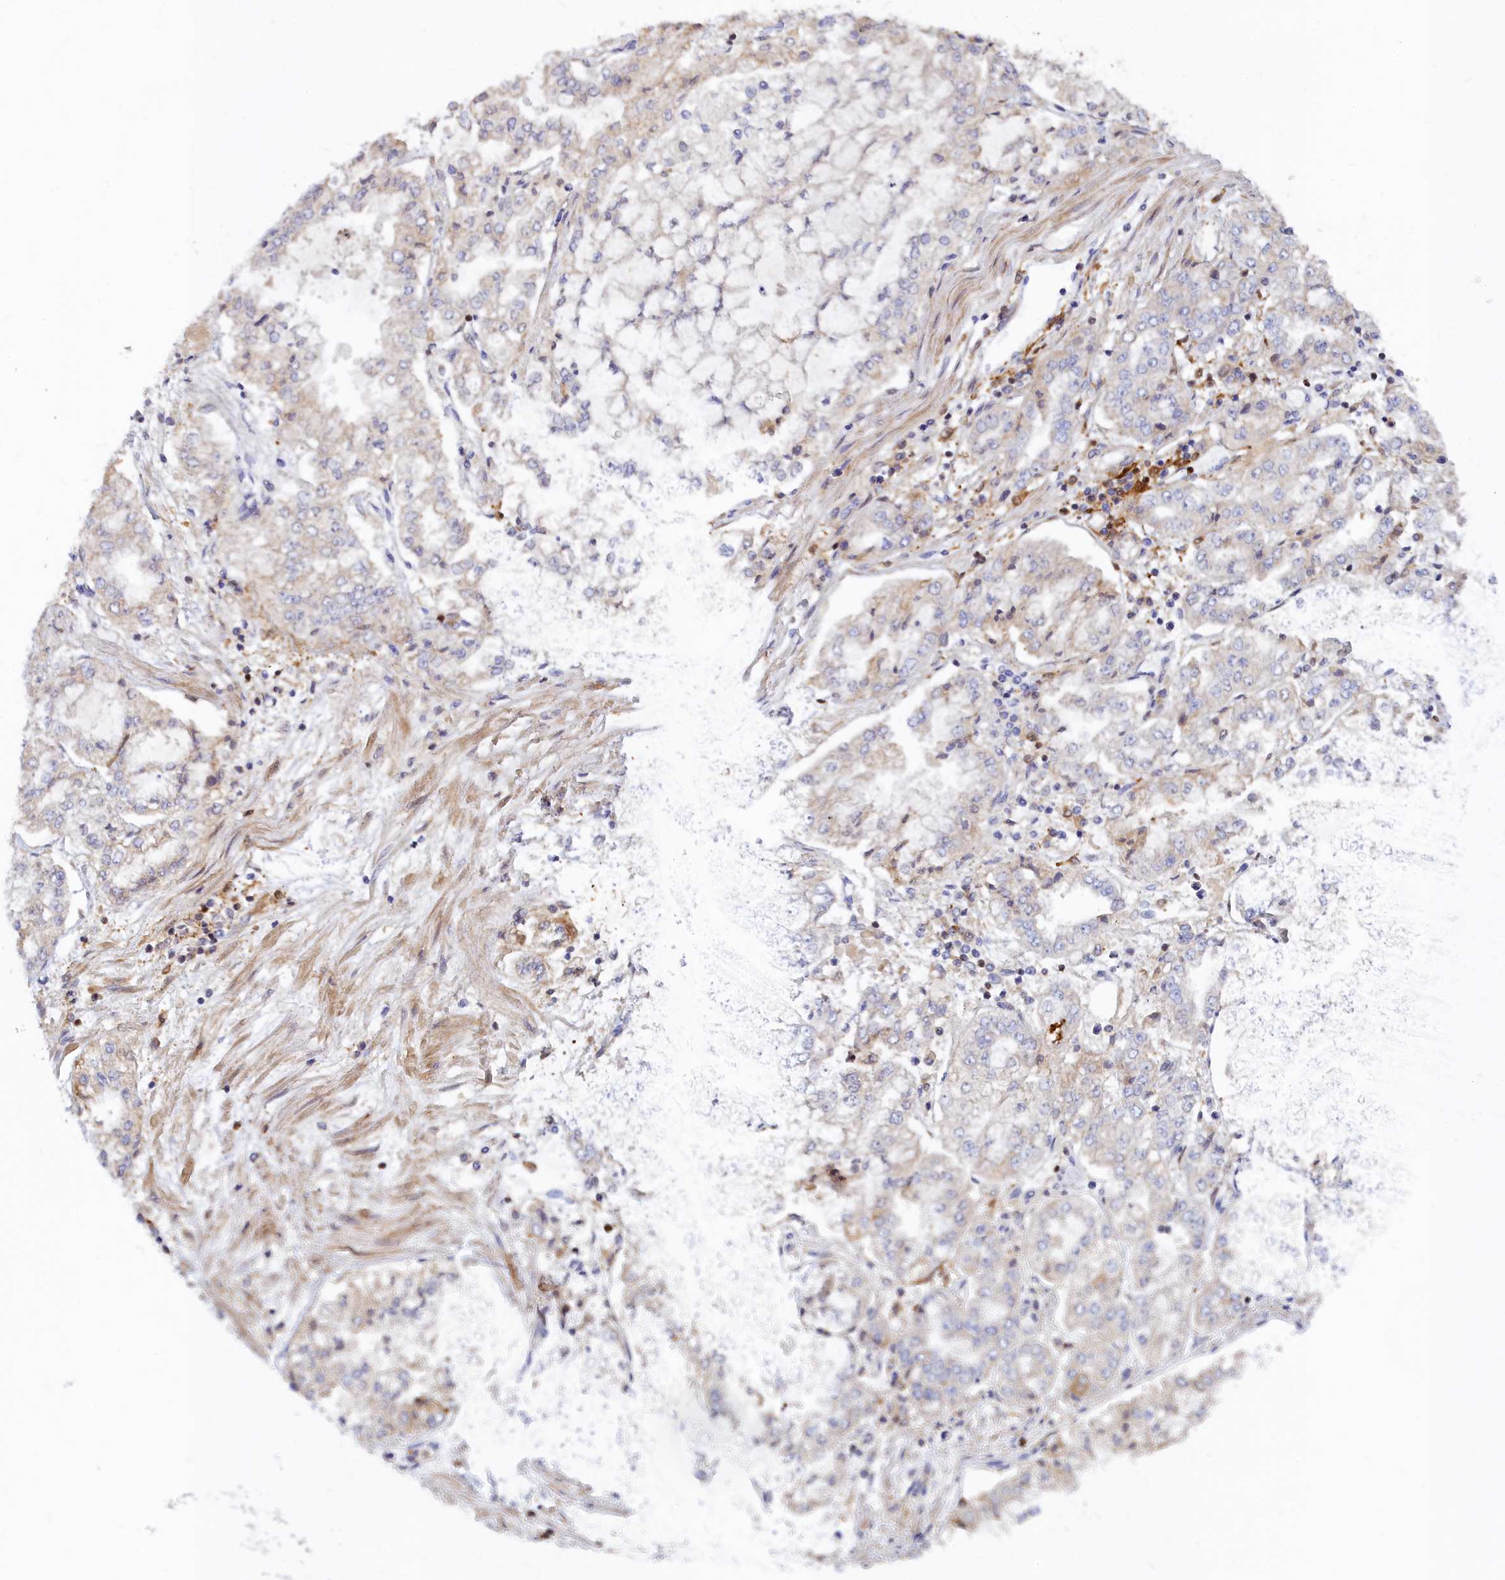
{"staining": {"intensity": "negative", "quantity": "none", "location": "none"}, "tissue": "stomach cancer", "cell_type": "Tumor cells", "image_type": "cancer", "snomed": [{"axis": "morphology", "description": "Adenocarcinoma, NOS"}, {"axis": "topography", "description": "Stomach"}], "caption": "An image of human adenocarcinoma (stomach) is negative for staining in tumor cells. Nuclei are stained in blue.", "gene": "SPATA5L1", "patient": {"sex": "male", "age": 76}}